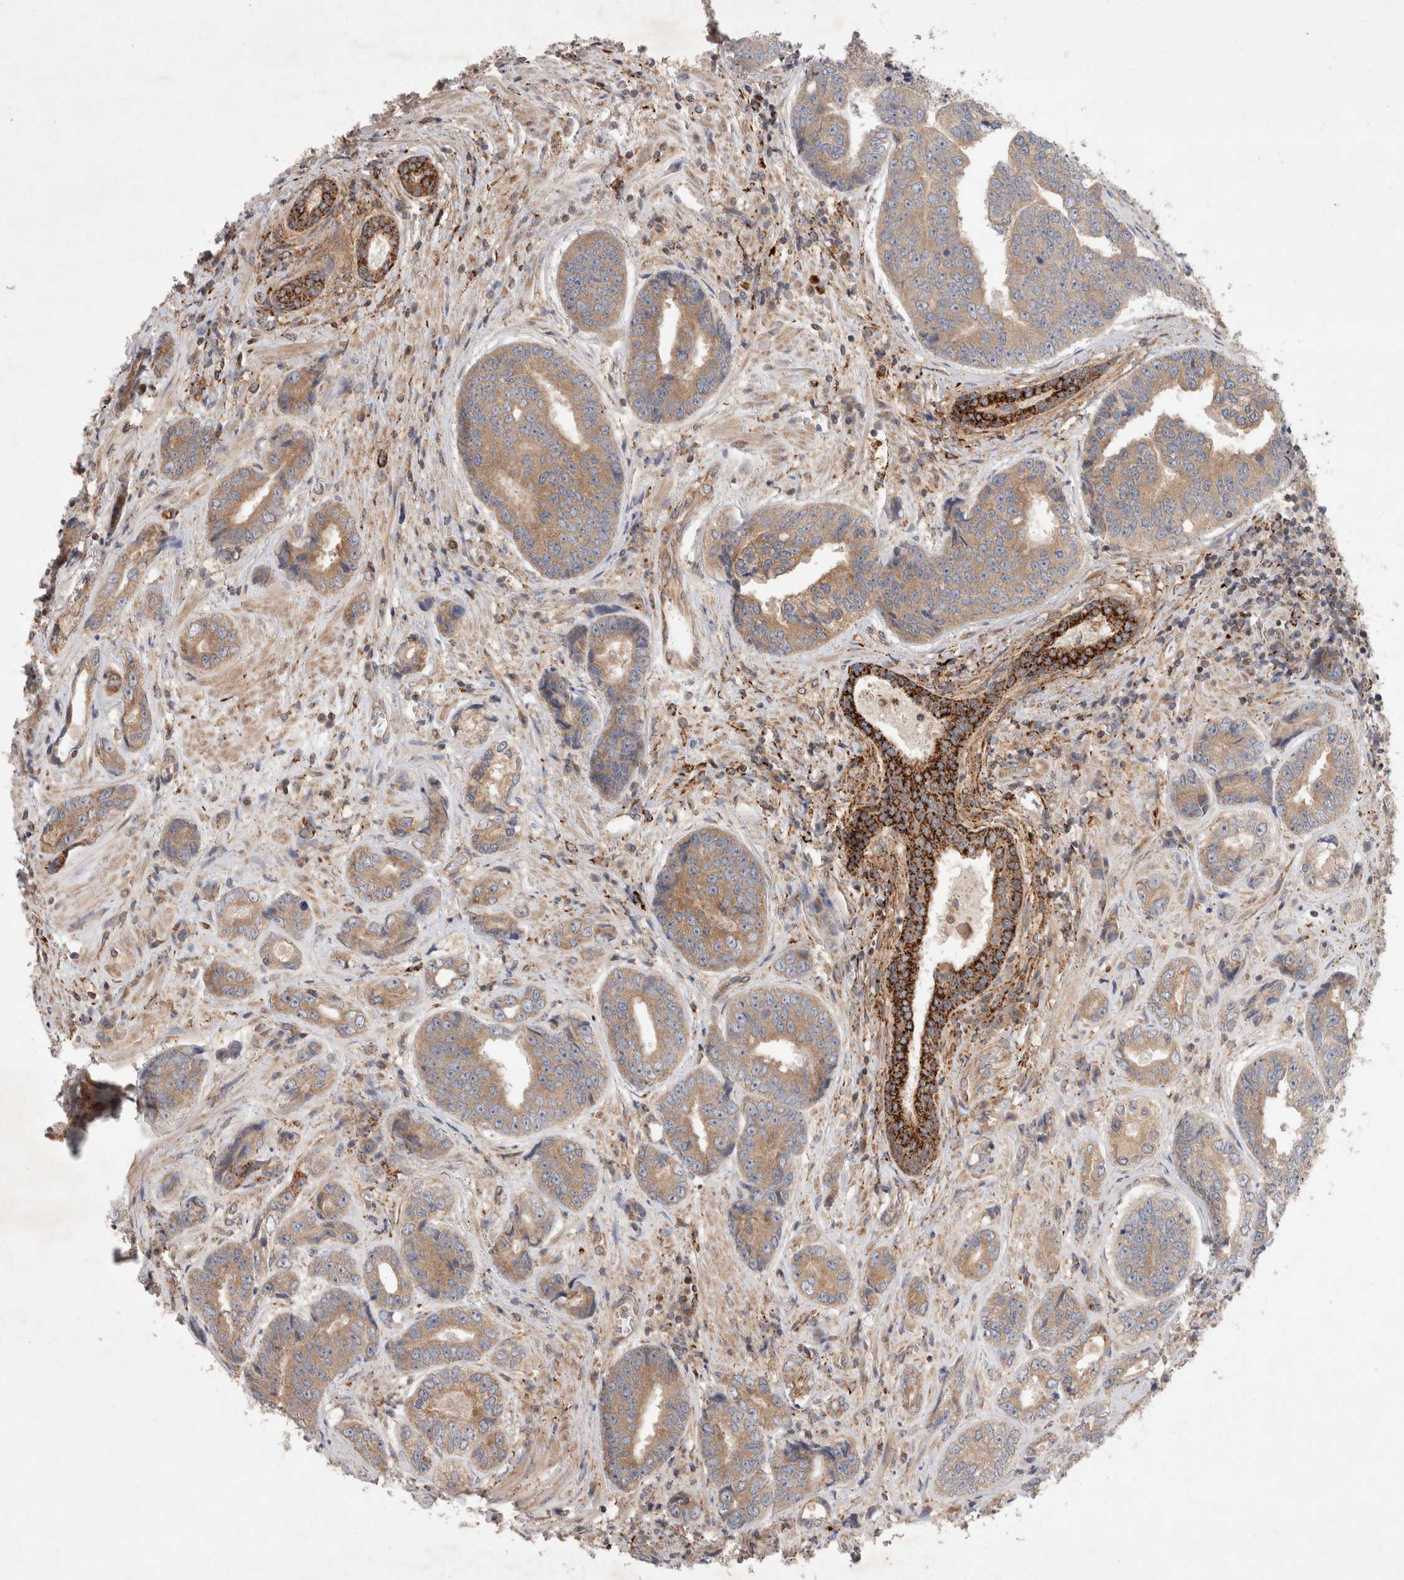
{"staining": {"intensity": "weak", "quantity": ">75%", "location": "cytoplasmic/membranous"}, "tissue": "prostate cancer", "cell_type": "Tumor cells", "image_type": "cancer", "snomed": [{"axis": "morphology", "description": "Adenocarcinoma, High grade"}, {"axis": "topography", "description": "Prostate"}], "caption": "This is a photomicrograph of immunohistochemistry (IHC) staining of prostate cancer, which shows weak expression in the cytoplasmic/membranous of tumor cells.", "gene": "HROB", "patient": {"sex": "male", "age": 61}}